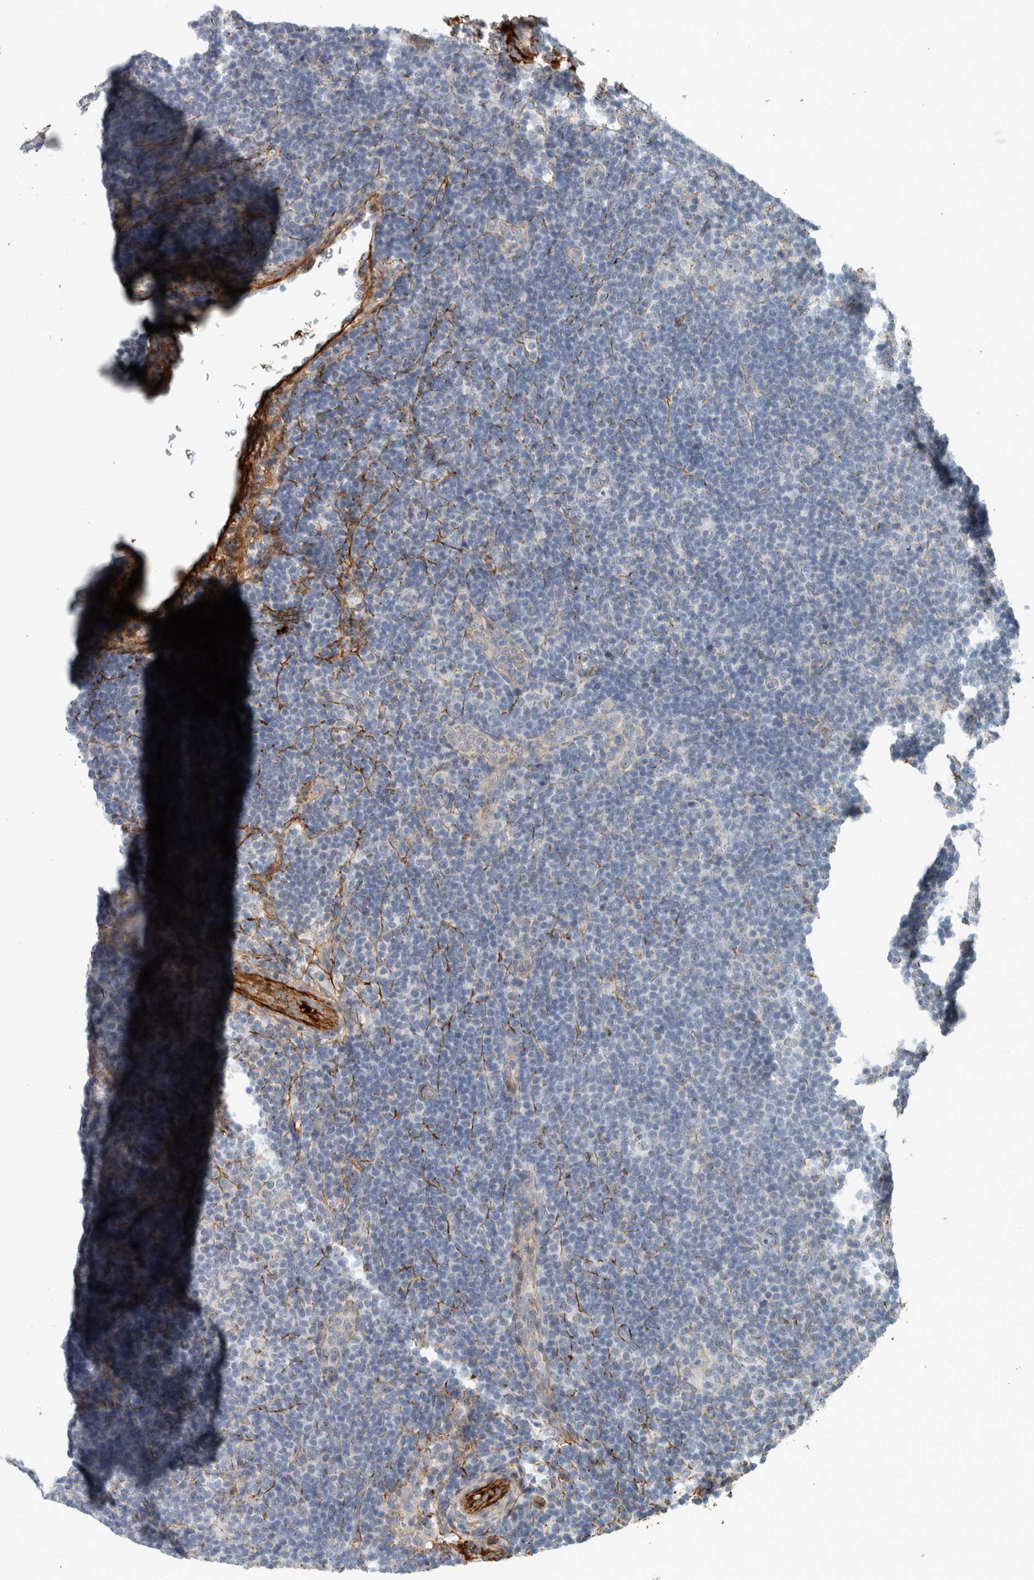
{"staining": {"intensity": "negative", "quantity": "none", "location": "none"}, "tissue": "lymphoma", "cell_type": "Tumor cells", "image_type": "cancer", "snomed": [{"axis": "morphology", "description": "Hodgkin's disease, NOS"}, {"axis": "topography", "description": "Lymph node"}], "caption": "Tumor cells are negative for brown protein staining in lymphoma.", "gene": "FN1", "patient": {"sex": "female", "age": 57}}